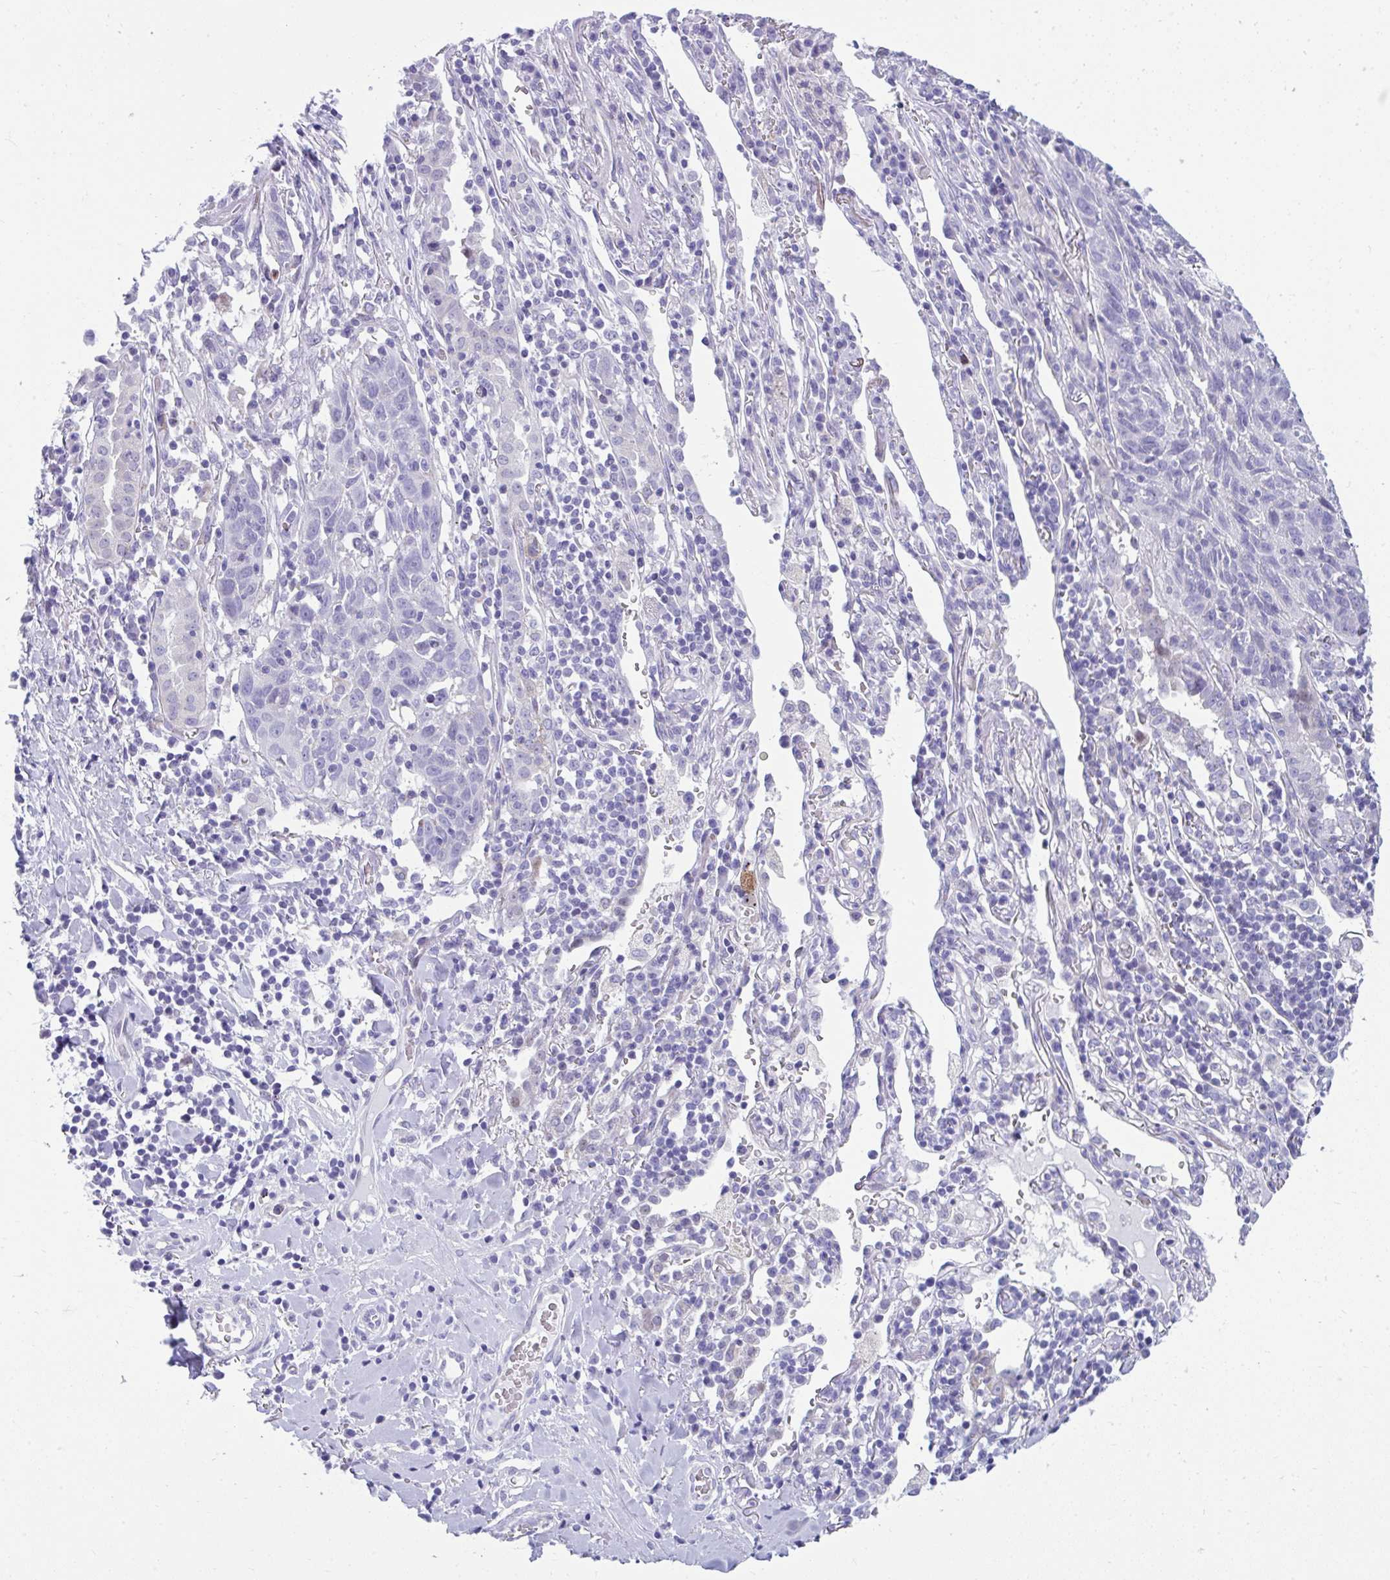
{"staining": {"intensity": "negative", "quantity": "none", "location": "none"}, "tissue": "lung cancer", "cell_type": "Tumor cells", "image_type": "cancer", "snomed": [{"axis": "morphology", "description": "Squamous cell carcinoma, NOS"}, {"axis": "topography", "description": "Lung"}], "caption": "Immunohistochemical staining of squamous cell carcinoma (lung) displays no significant staining in tumor cells.", "gene": "ISL1", "patient": {"sex": "female", "age": 66}}